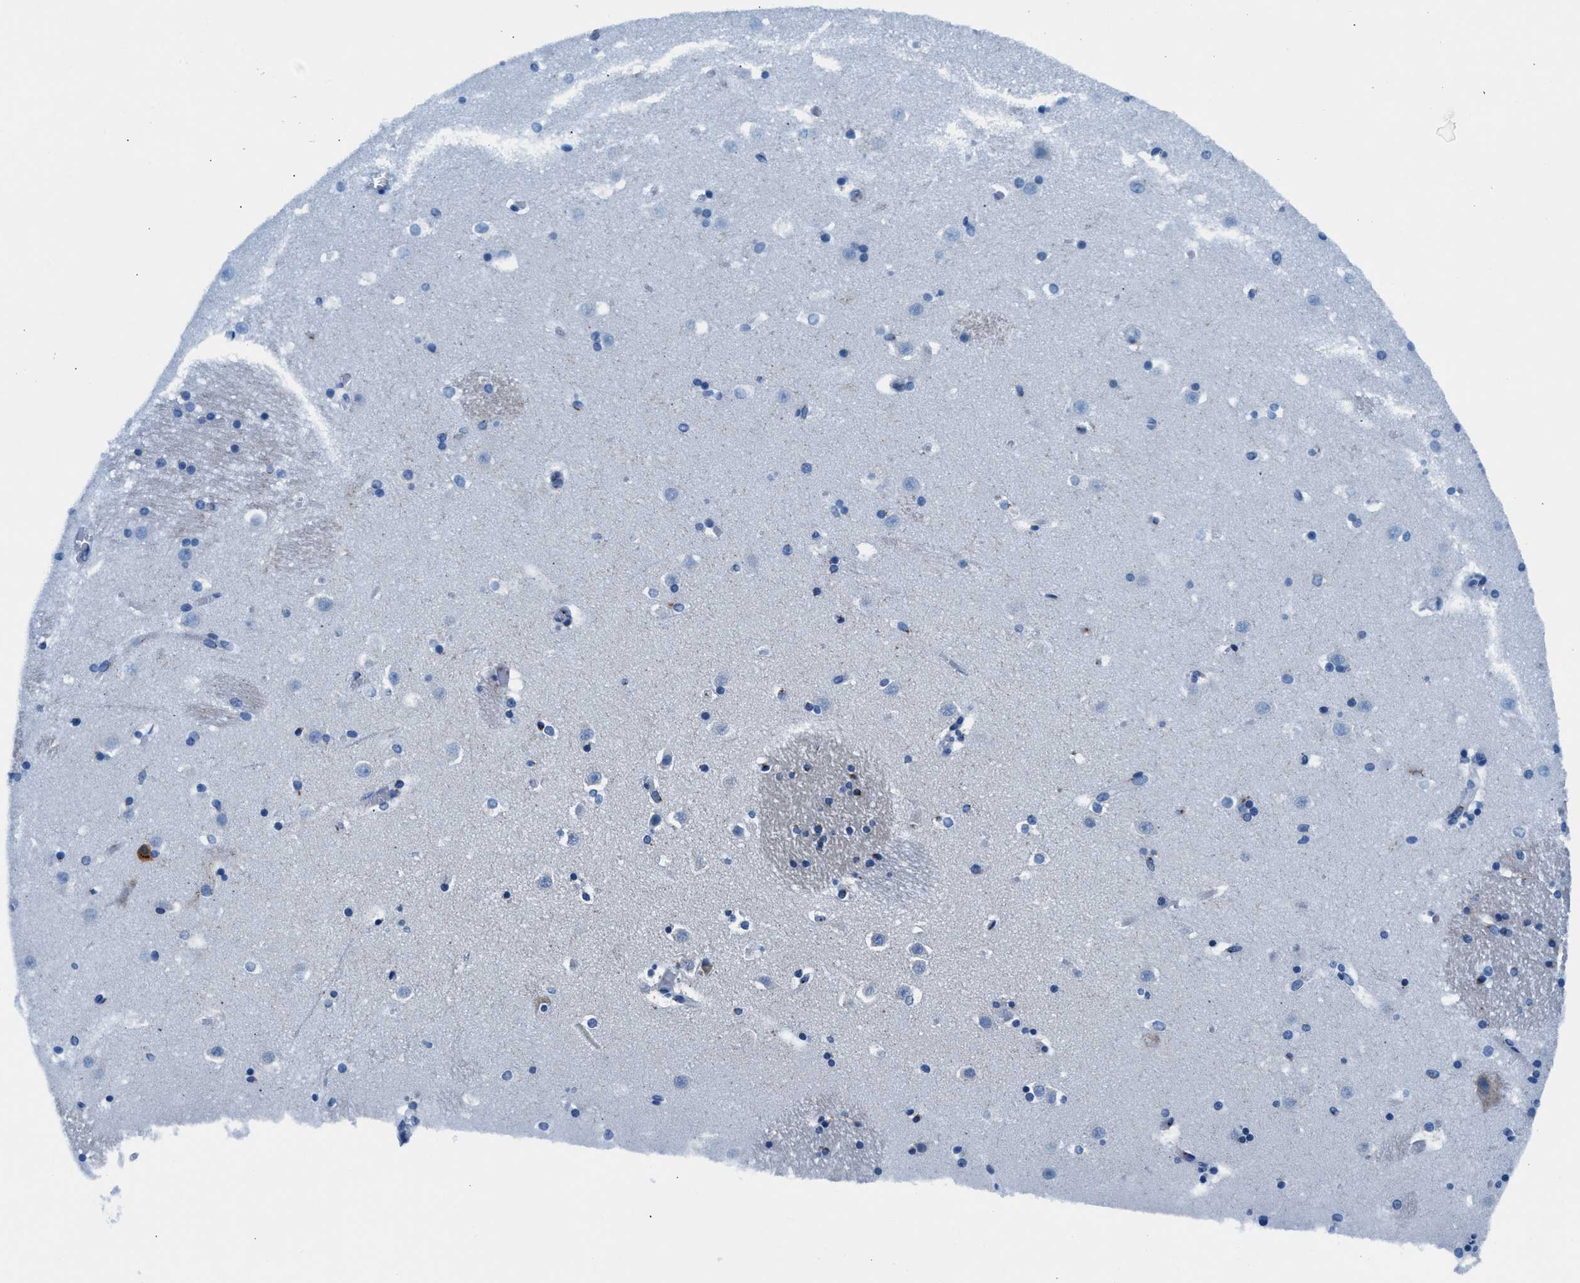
{"staining": {"intensity": "weak", "quantity": "<25%", "location": "cytoplasmic/membranous"}, "tissue": "caudate", "cell_type": "Glial cells", "image_type": "normal", "snomed": [{"axis": "morphology", "description": "Normal tissue, NOS"}, {"axis": "topography", "description": "Lateral ventricle wall"}], "caption": "The immunohistochemistry image has no significant staining in glial cells of caudate.", "gene": "VPS53", "patient": {"sex": "male", "age": 45}}